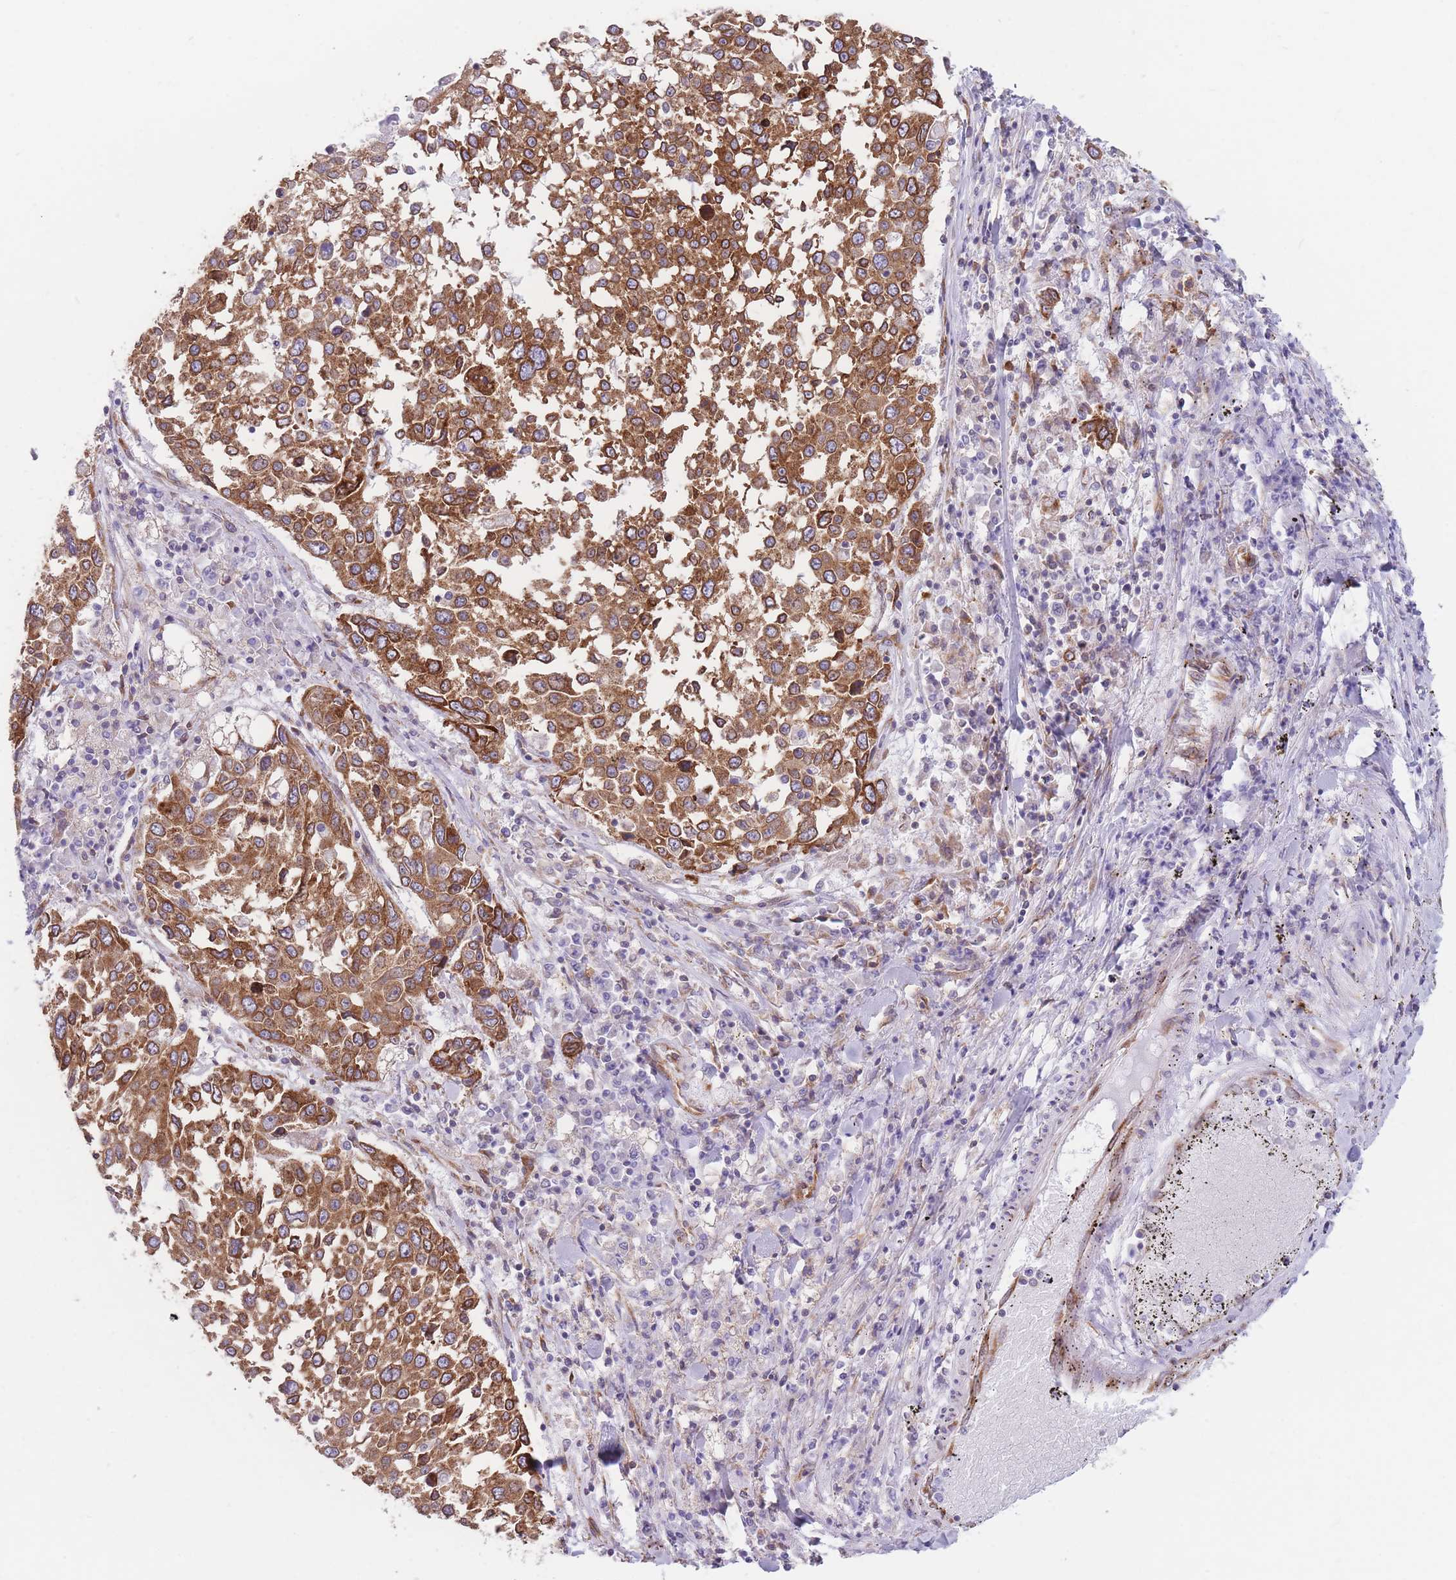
{"staining": {"intensity": "strong", "quantity": ">75%", "location": "cytoplasmic/membranous"}, "tissue": "lung cancer", "cell_type": "Tumor cells", "image_type": "cancer", "snomed": [{"axis": "morphology", "description": "Squamous cell carcinoma, NOS"}, {"axis": "topography", "description": "Lung"}], "caption": "Protein expression by immunohistochemistry (IHC) exhibits strong cytoplasmic/membranous expression in about >75% of tumor cells in squamous cell carcinoma (lung). The staining was performed using DAB (3,3'-diaminobenzidine) to visualize the protein expression in brown, while the nuclei were stained in blue with hematoxylin (Magnification: 20x).", "gene": "AK9", "patient": {"sex": "male", "age": 65}}